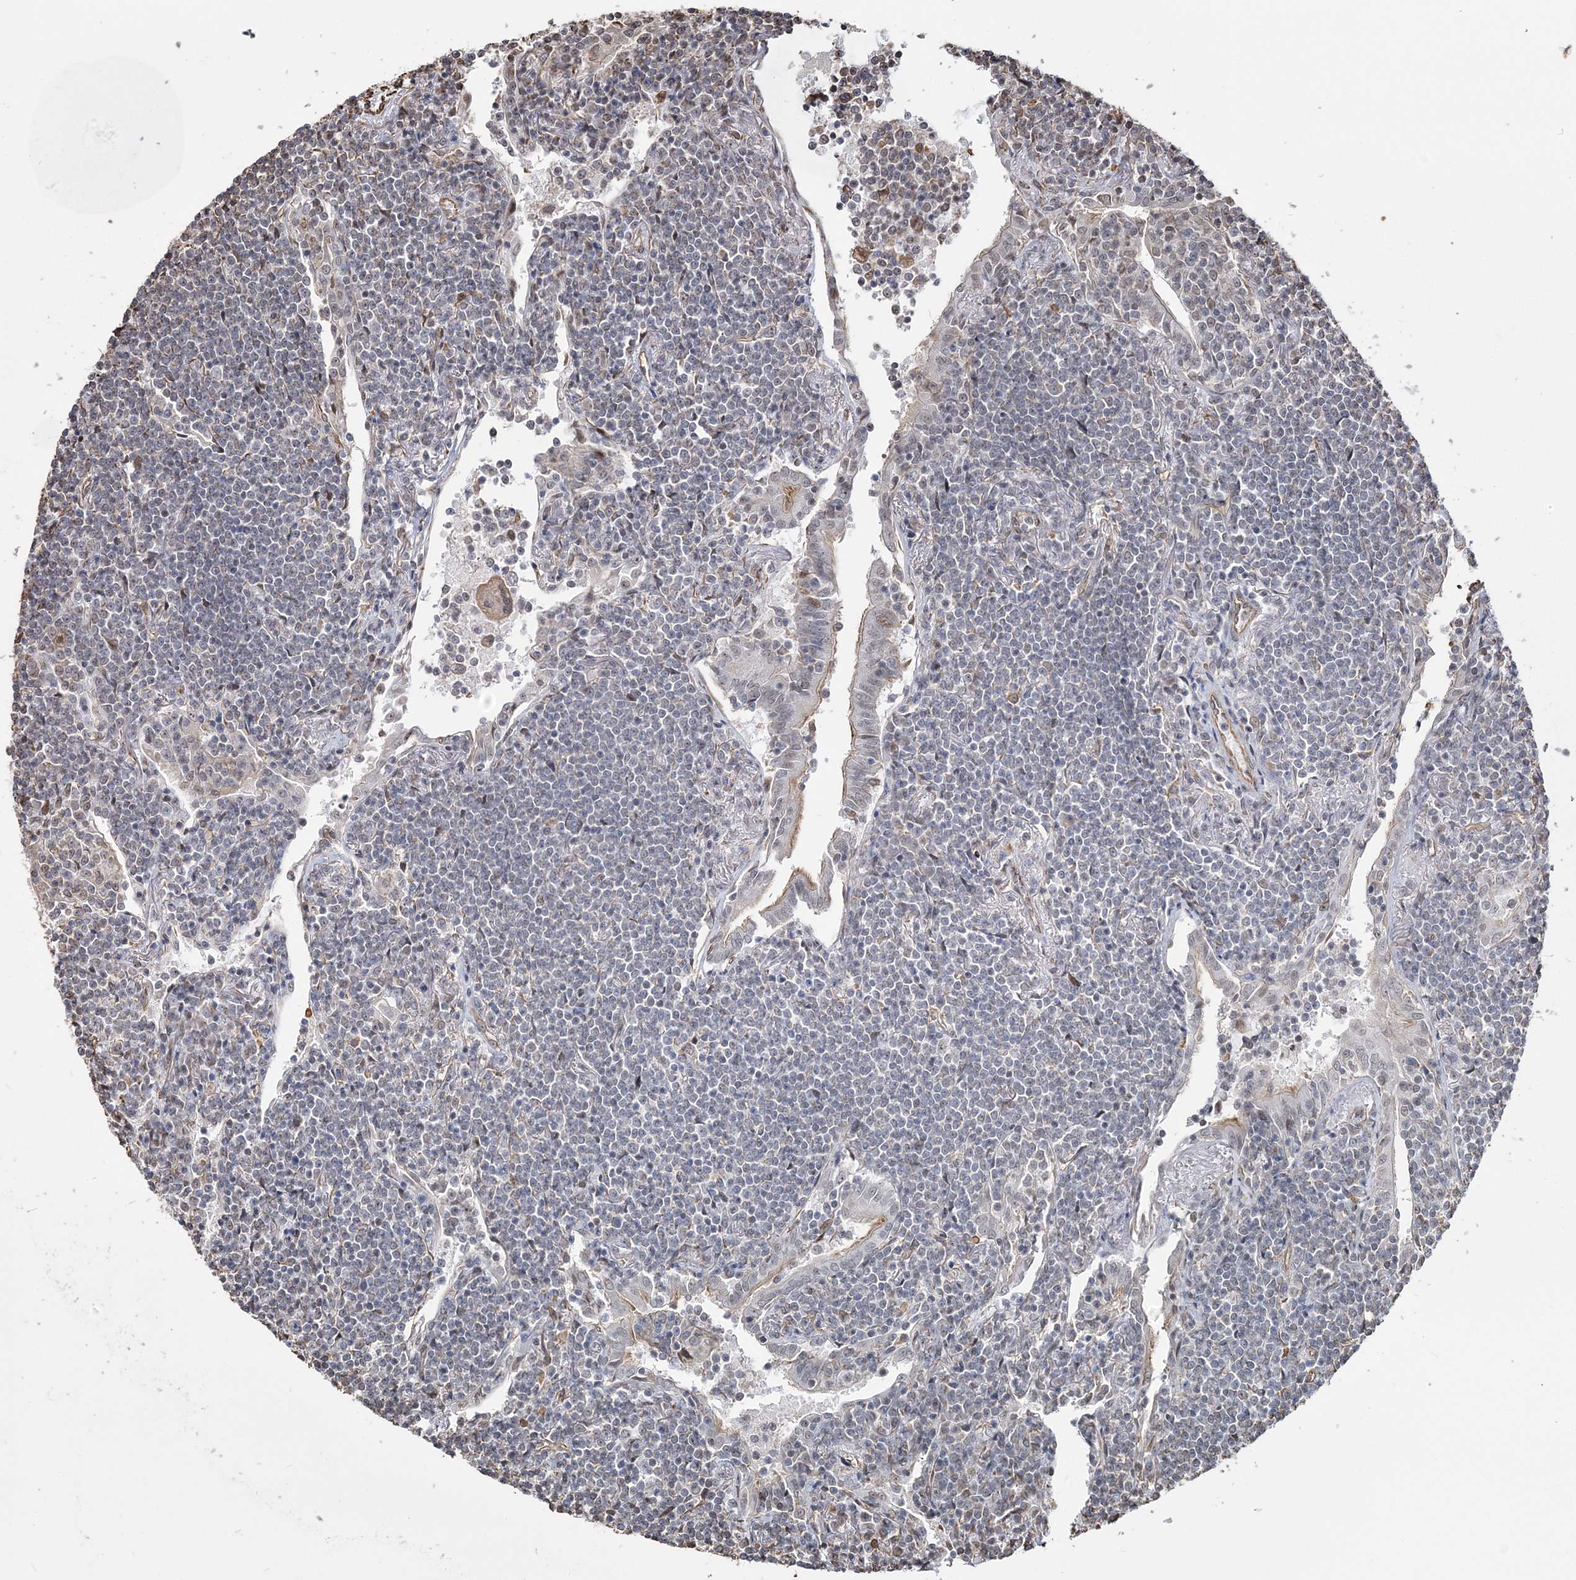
{"staining": {"intensity": "negative", "quantity": "none", "location": "none"}, "tissue": "lymphoma", "cell_type": "Tumor cells", "image_type": "cancer", "snomed": [{"axis": "morphology", "description": "Malignant lymphoma, non-Hodgkin's type, Low grade"}, {"axis": "topography", "description": "Lung"}], "caption": "The histopathology image exhibits no significant staining in tumor cells of malignant lymphoma, non-Hodgkin's type (low-grade).", "gene": "ATP11B", "patient": {"sex": "female", "age": 71}}